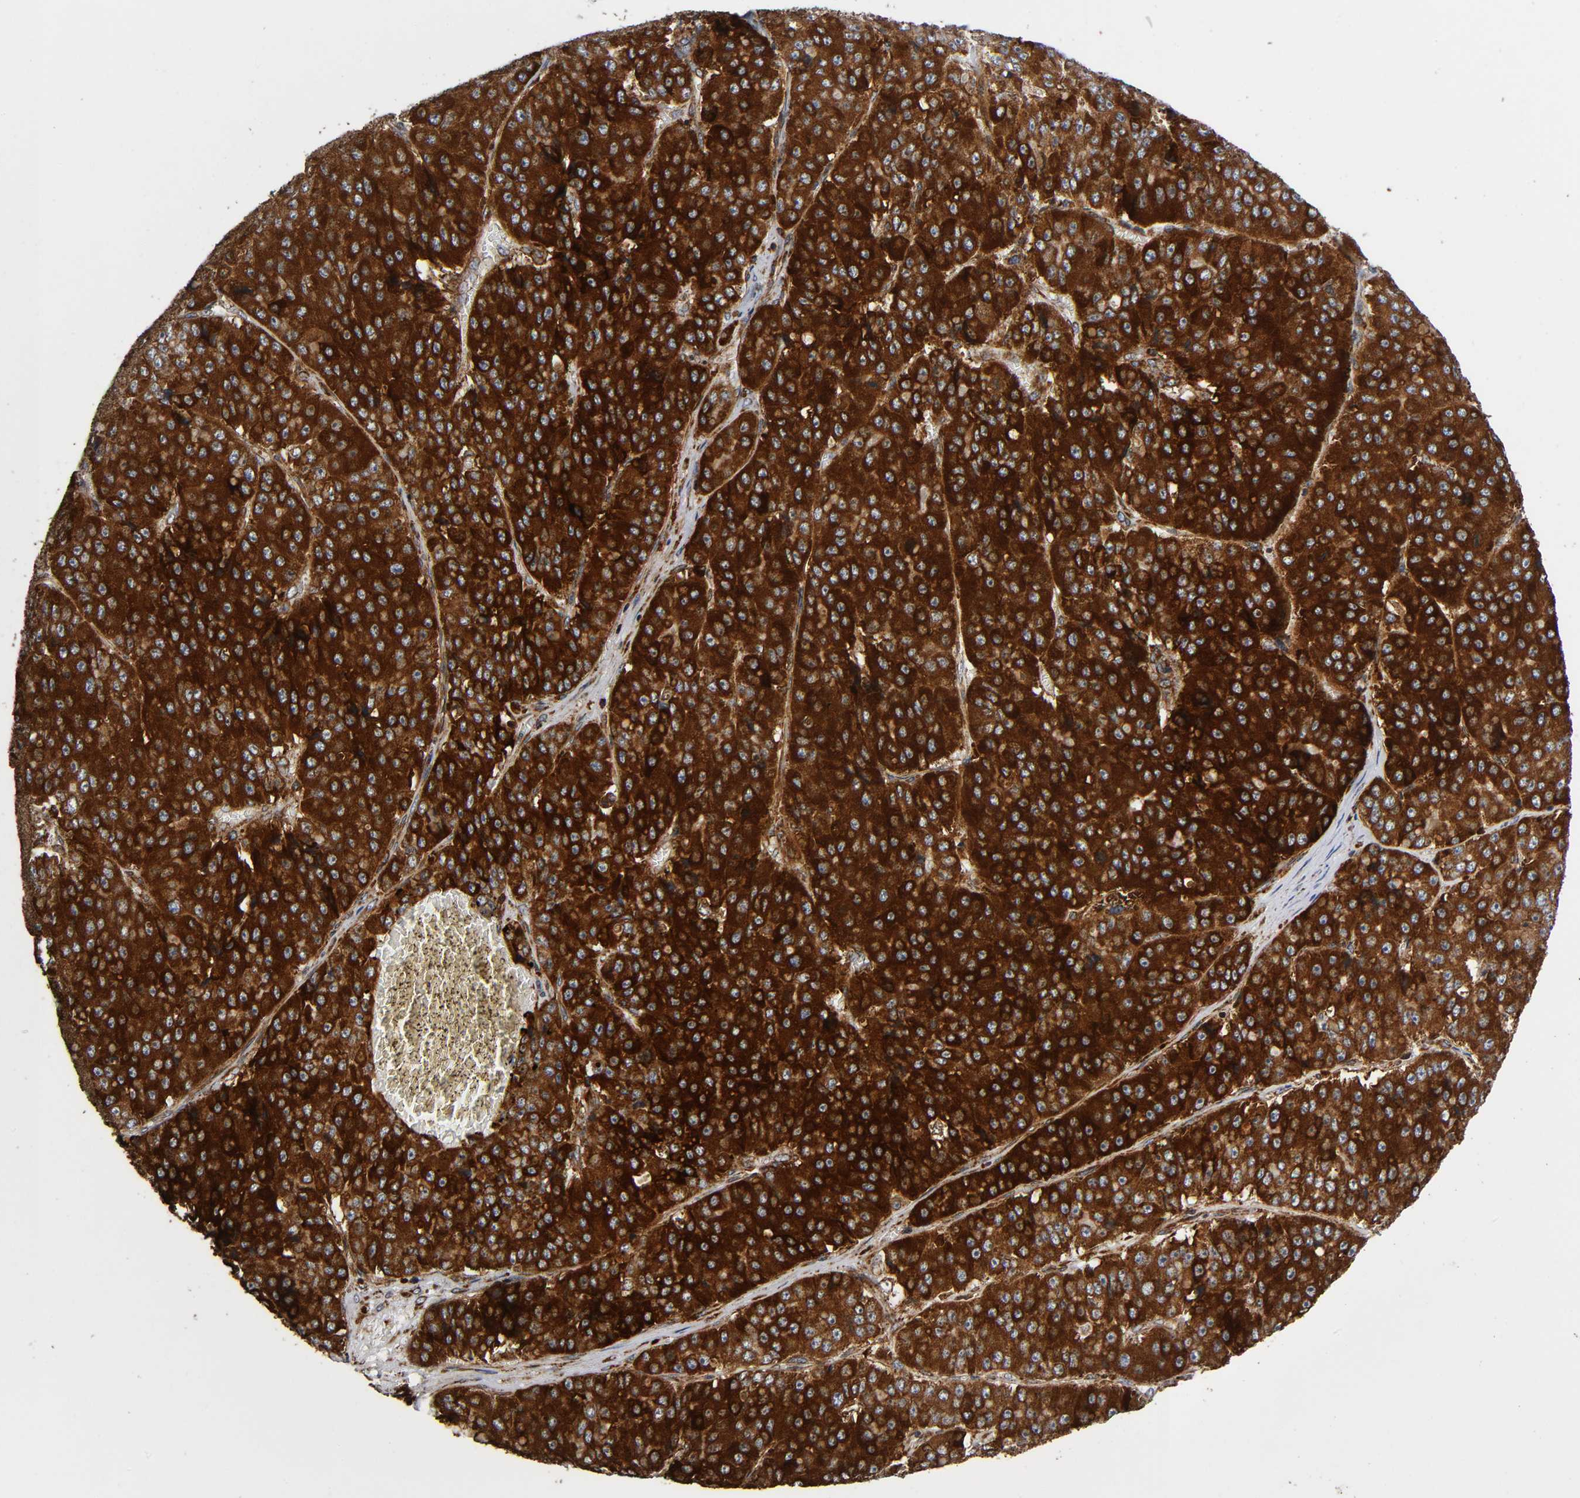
{"staining": {"intensity": "strong", "quantity": ">75%", "location": "cytoplasmic/membranous"}, "tissue": "pancreatic cancer", "cell_type": "Tumor cells", "image_type": "cancer", "snomed": [{"axis": "morphology", "description": "Adenocarcinoma, NOS"}, {"axis": "topography", "description": "Pancreas"}], "caption": "Immunohistochemical staining of pancreatic cancer (adenocarcinoma) shows strong cytoplasmic/membranous protein expression in about >75% of tumor cells.", "gene": "MAP3K1", "patient": {"sex": "male", "age": 50}}